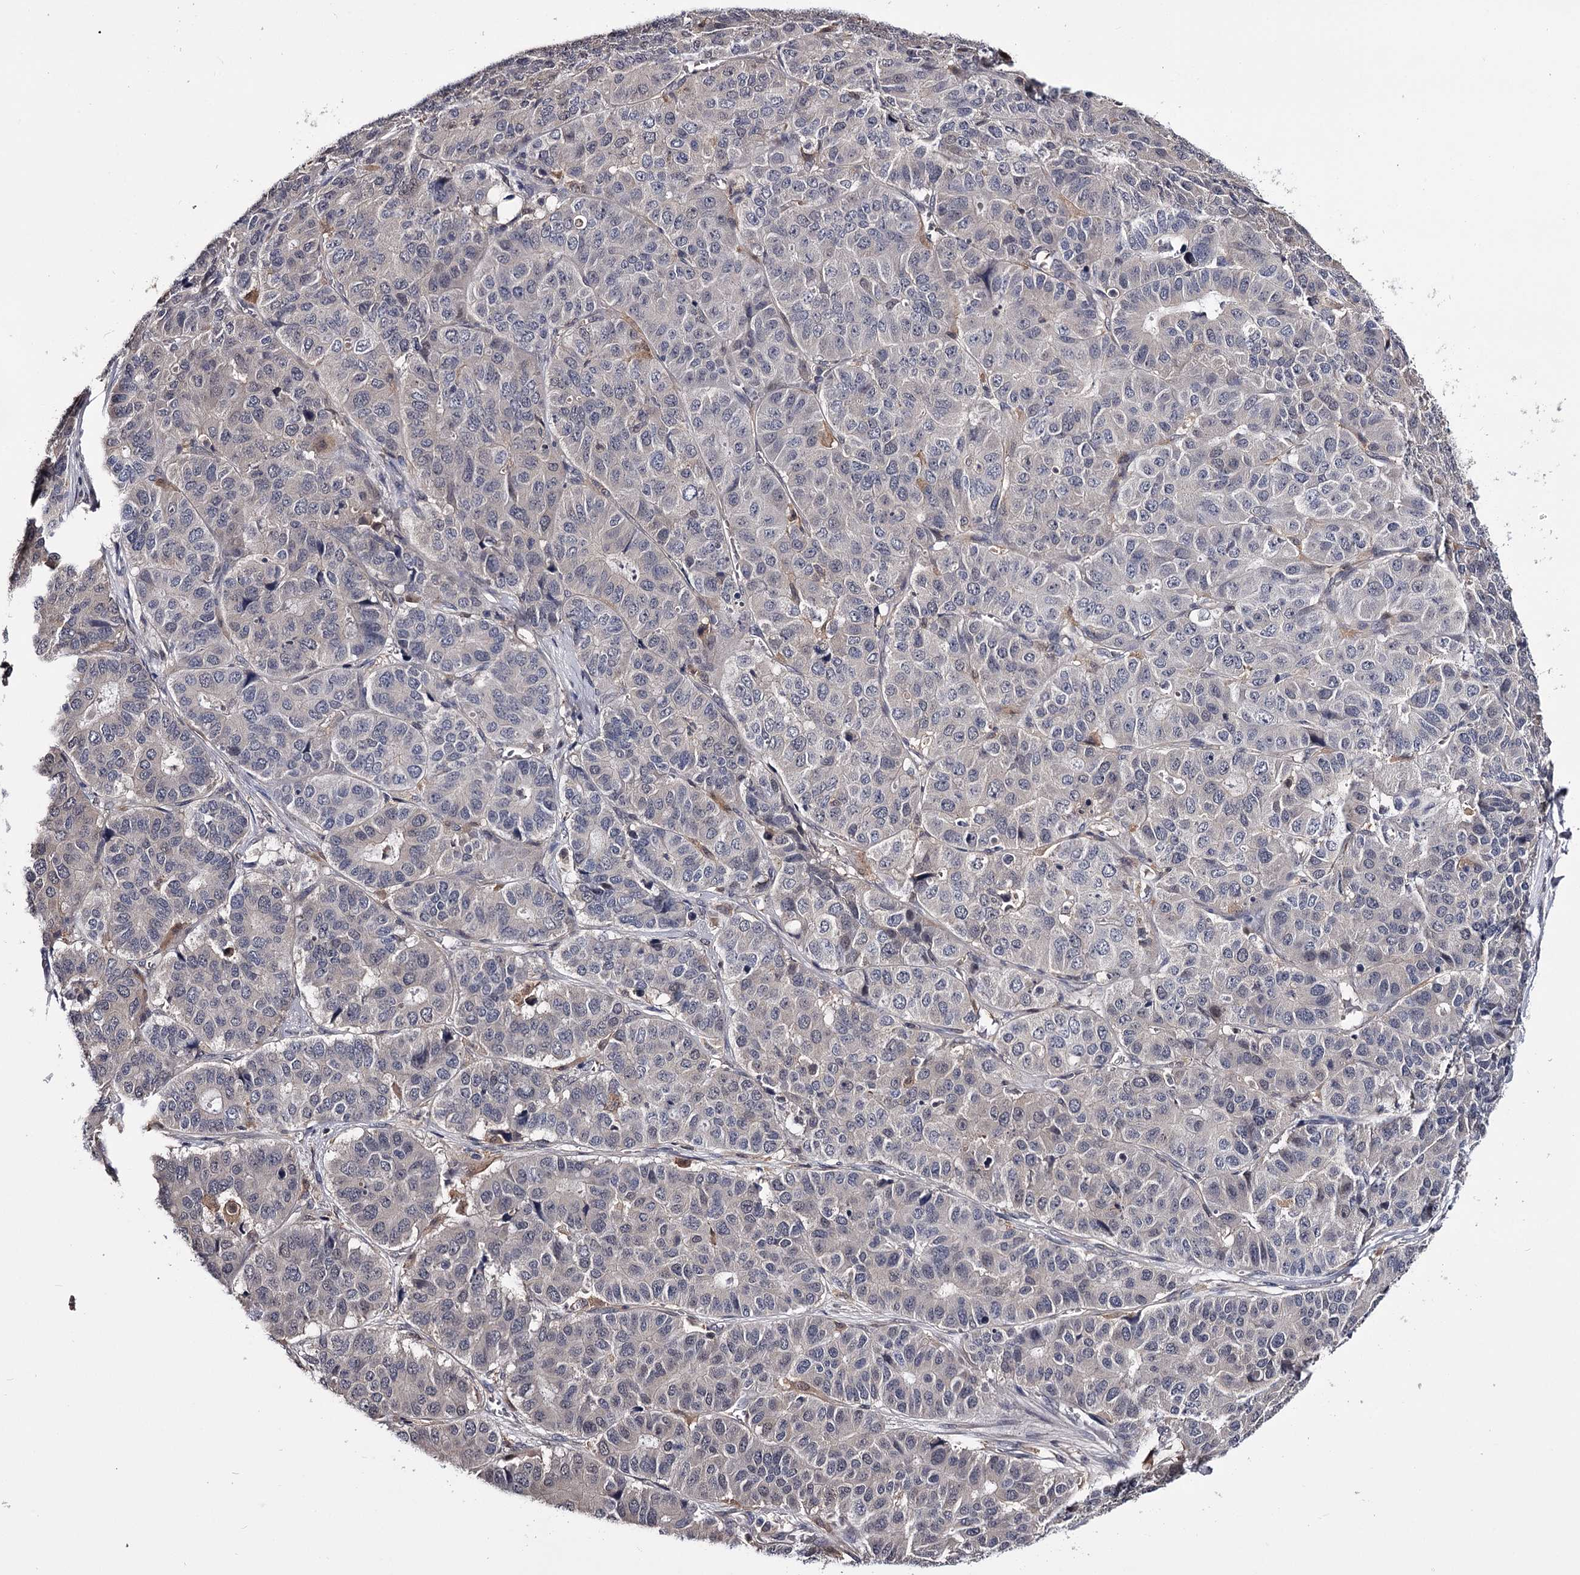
{"staining": {"intensity": "negative", "quantity": "none", "location": "none"}, "tissue": "pancreatic cancer", "cell_type": "Tumor cells", "image_type": "cancer", "snomed": [{"axis": "morphology", "description": "Adenocarcinoma, NOS"}, {"axis": "topography", "description": "Pancreas"}], "caption": "DAB immunohistochemical staining of human pancreatic cancer exhibits no significant expression in tumor cells.", "gene": "GSTO1", "patient": {"sex": "male", "age": 50}}